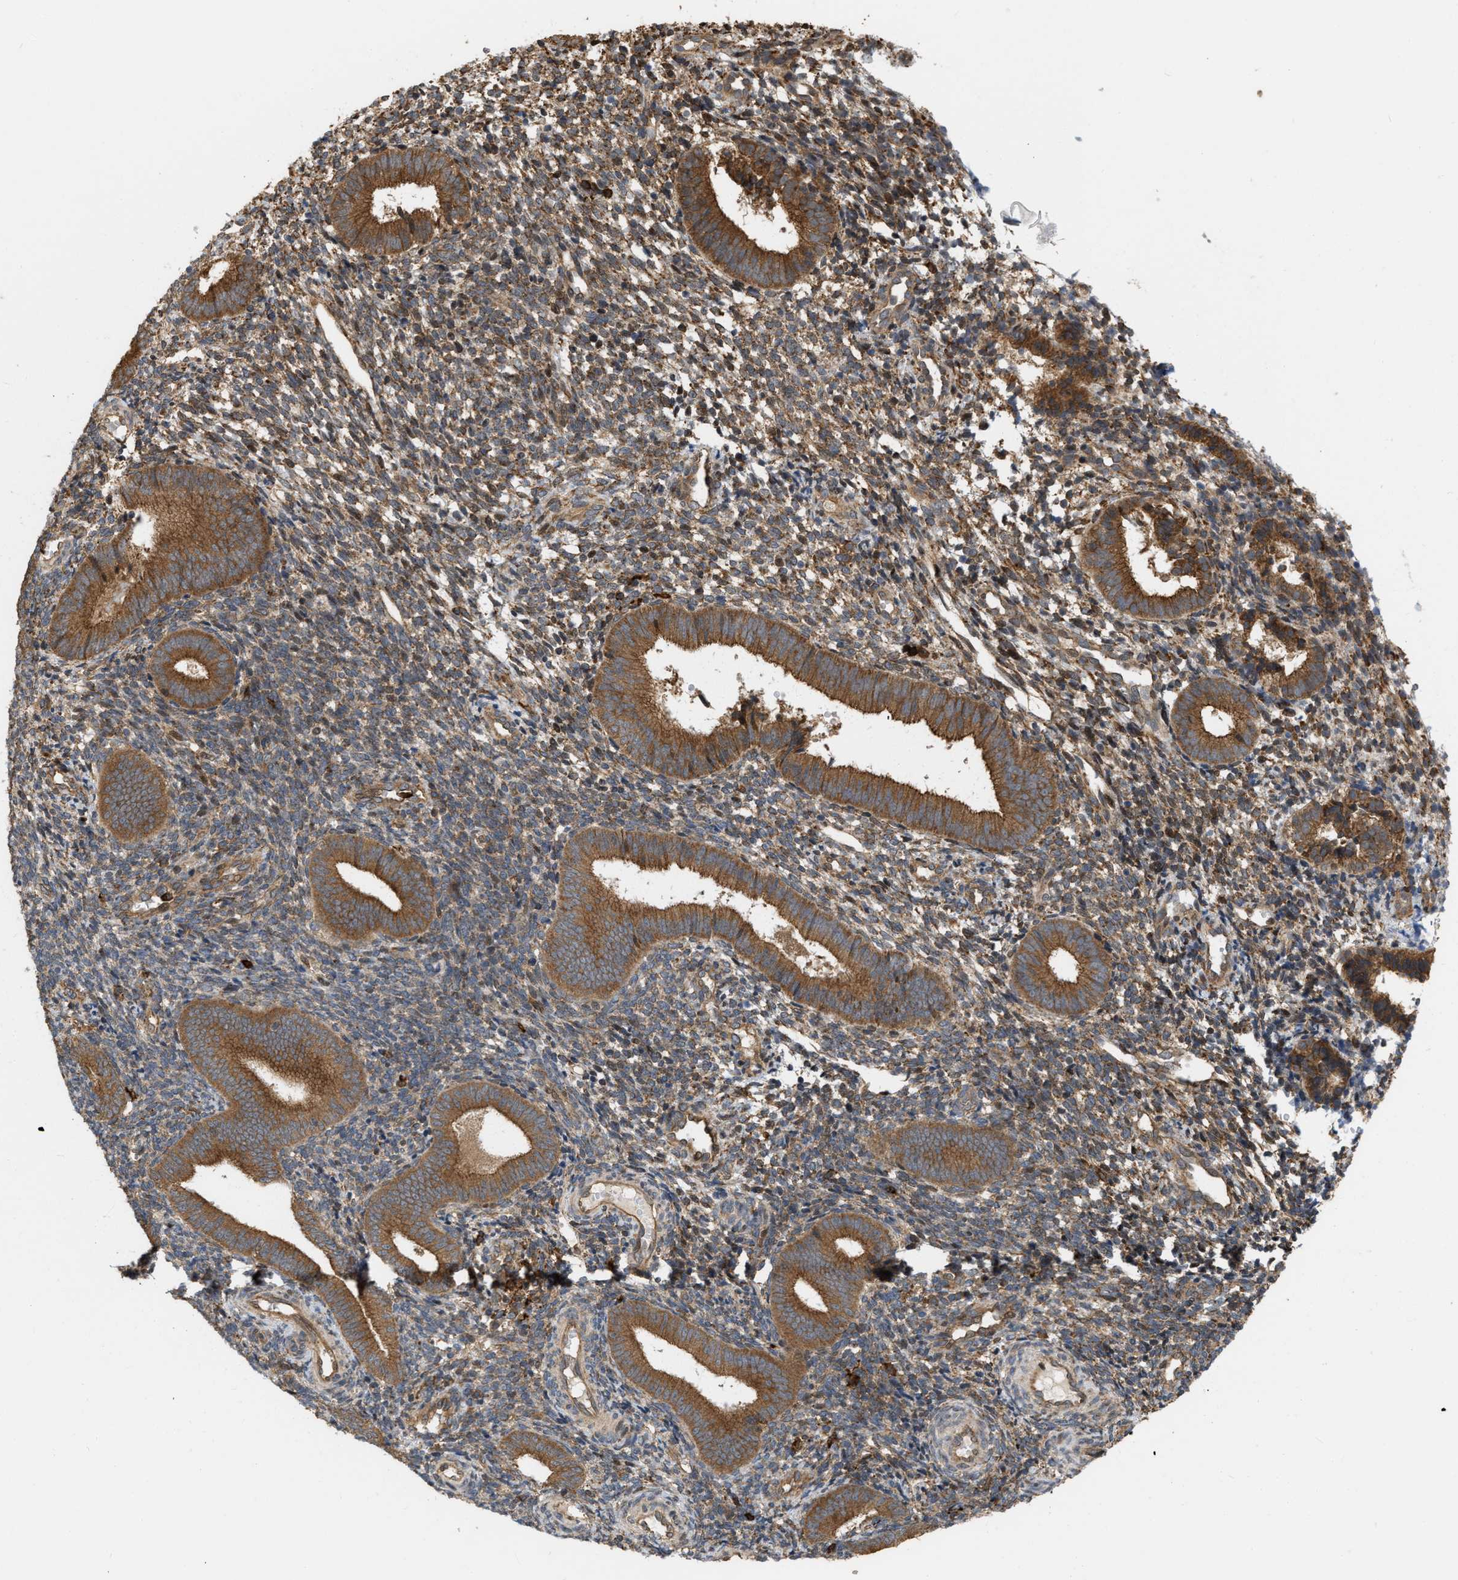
{"staining": {"intensity": "moderate", "quantity": "25%-75%", "location": "cytoplasmic/membranous"}, "tissue": "endometrium", "cell_type": "Cells in endometrial stroma", "image_type": "normal", "snomed": [{"axis": "morphology", "description": "Normal tissue, NOS"}, {"axis": "topography", "description": "Uterus"}, {"axis": "topography", "description": "Endometrium"}], "caption": "Immunohistochemistry (IHC) staining of benign endometrium, which exhibits medium levels of moderate cytoplasmic/membranous staining in approximately 25%-75% of cells in endometrial stroma indicating moderate cytoplasmic/membranous protein positivity. The staining was performed using DAB (3,3'-diaminobenzidine) (brown) for protein detection and nuclei were counterstained in hematoxylin (blue).", "gene": "IQCE", "patient": {"sex": "female", "age": 33}}